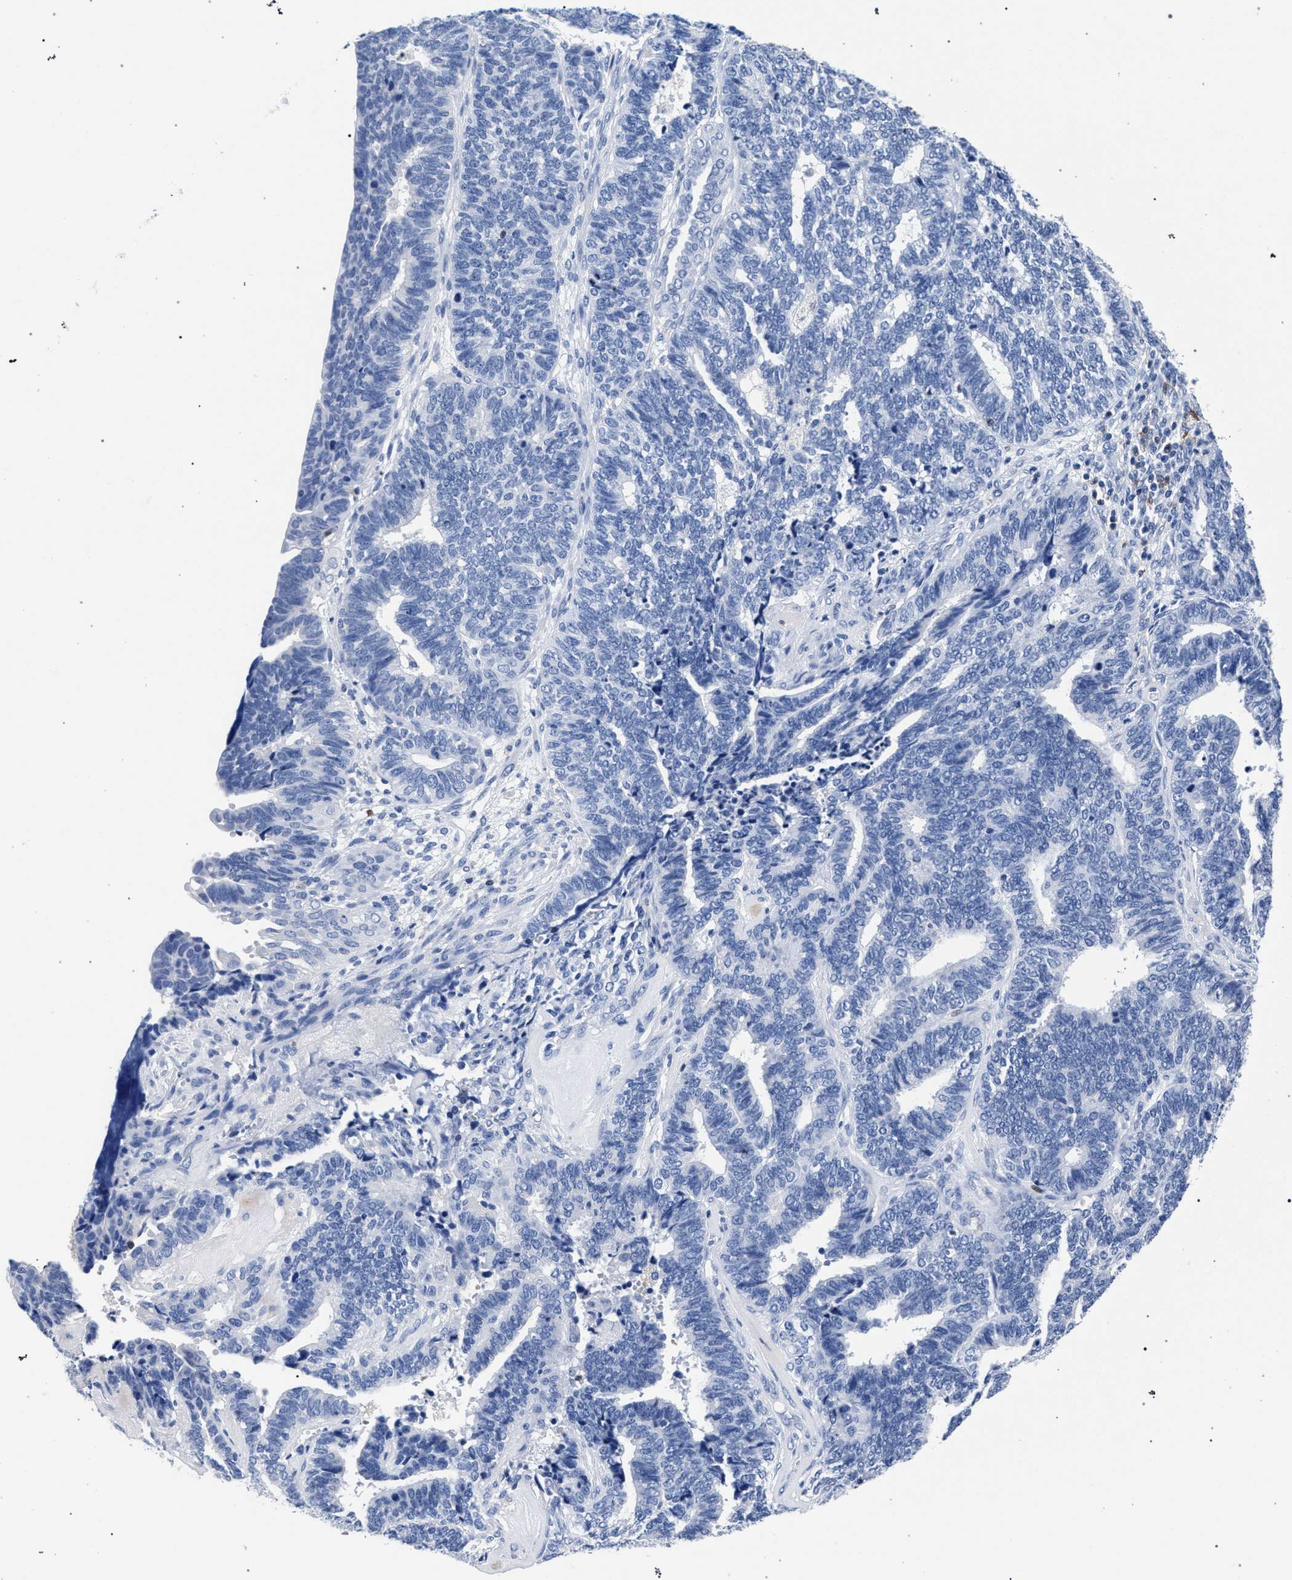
{"staining": {"intensity": "negative", "quantity": "none", "location": "none"}, "tissue": "endometrial cancer", "cell_type": "Tumor cells", "image_type": "cancer", "snomed": [{"axis": "morphology", "description": "Adenocarcinoma, NOS"}, {"axis": "topography", "description": "Endometrium"}], "caption": "IHC image of neoplastic tissue: human endometrial cancer stained with DAB (3,3'-diaminobenzidine) displays no significant protein staining in tumor cells.", "gene": "KLRK1", "patient": {"sex": "female", "age": 70}}